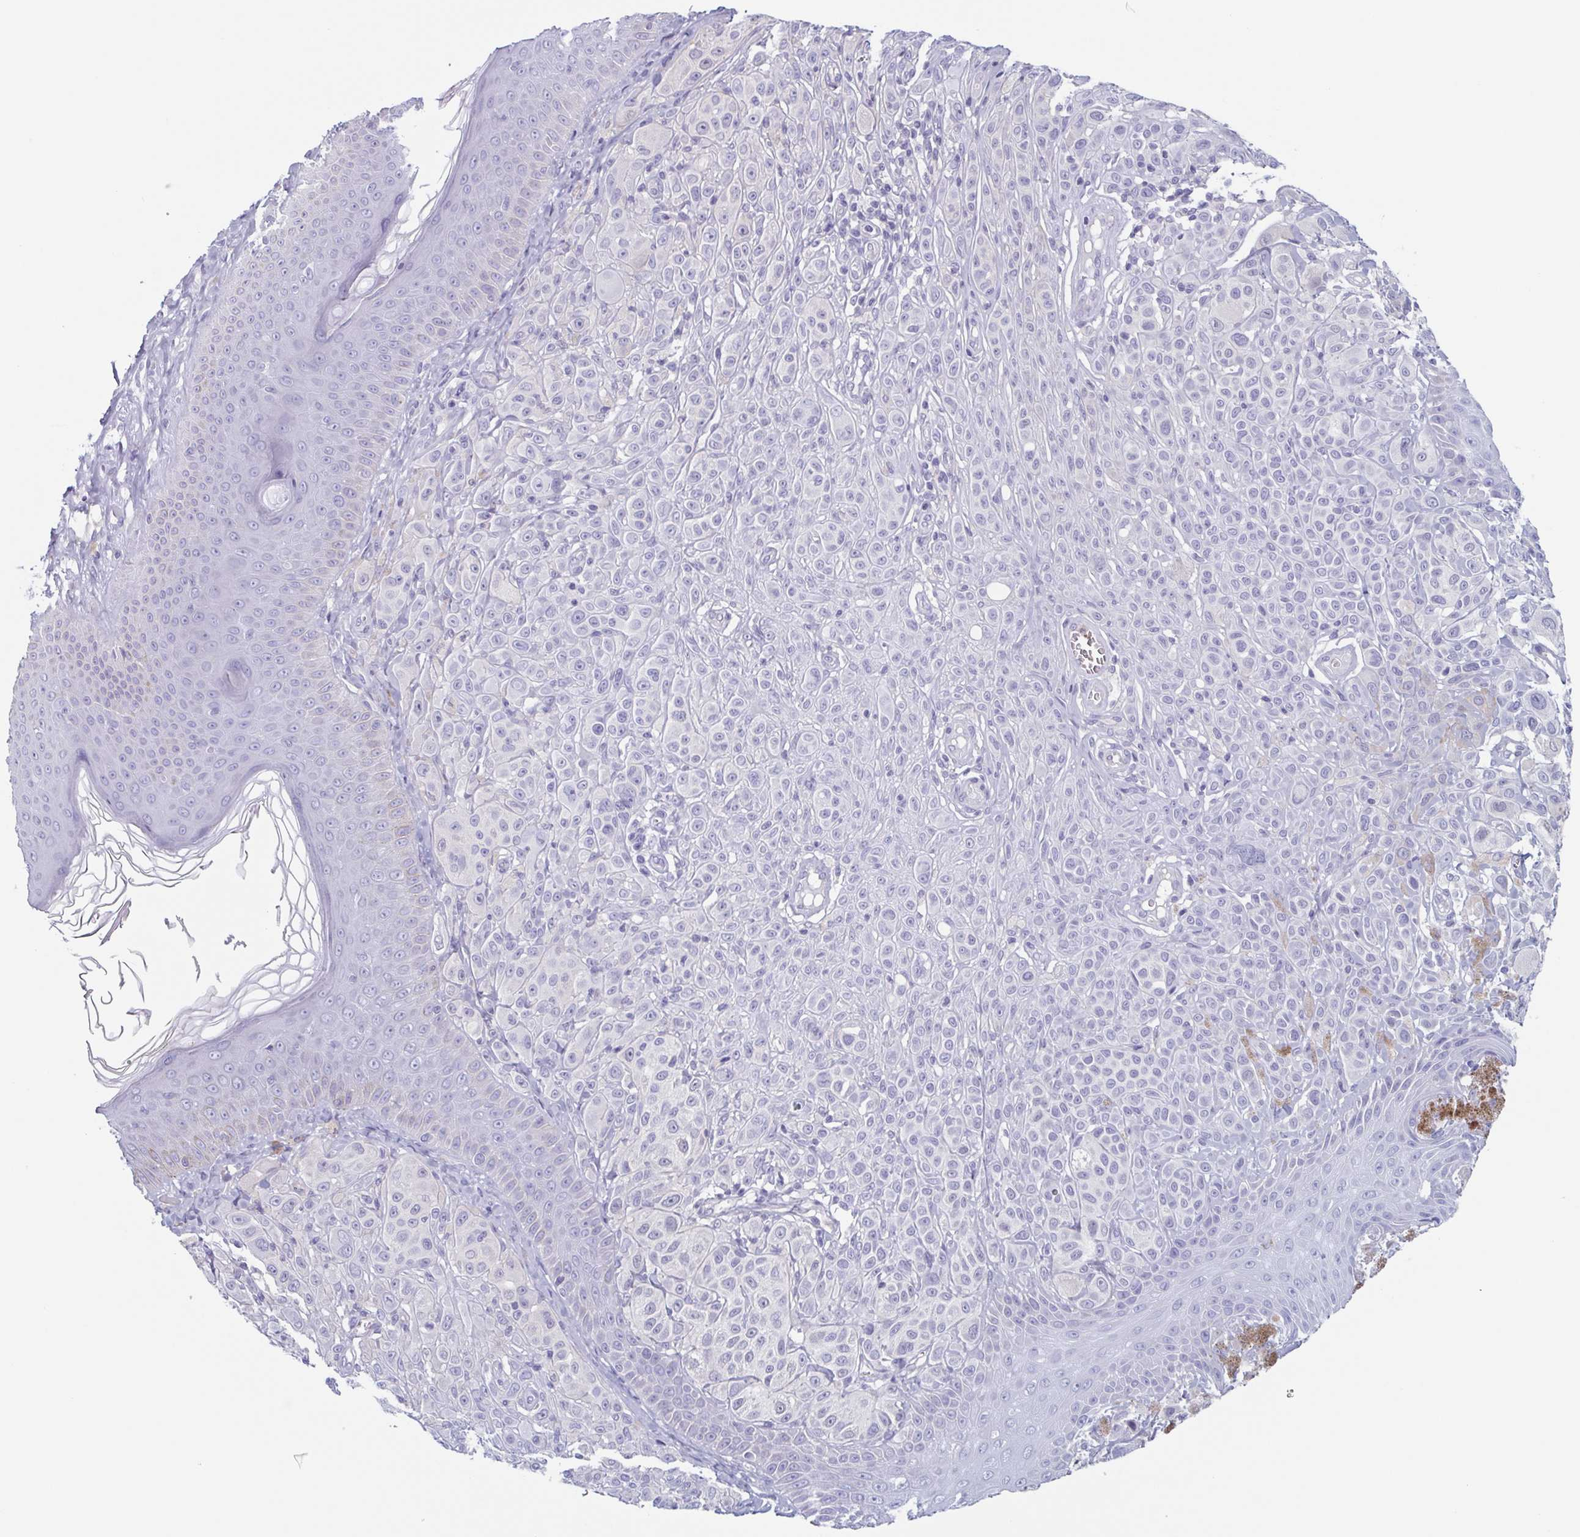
{"staining": {"intensity": "negative", "quantity": "none", "location": "none"}, "tissue": "melanoma", "cell_type": "Tumor cells", "image_type": "cancer", "snomed": [{"axis": "morphology", "description": "Malignant melanoma, NOS"}, {"axis": "topography", "description": "Skin"}], "caption": "This is an immunohistochemistry micrograph of human malignant melanoma. There is no expression in tumor cells.", "gene": "BPI", "patient": {"sex": "male", "age": 67}}